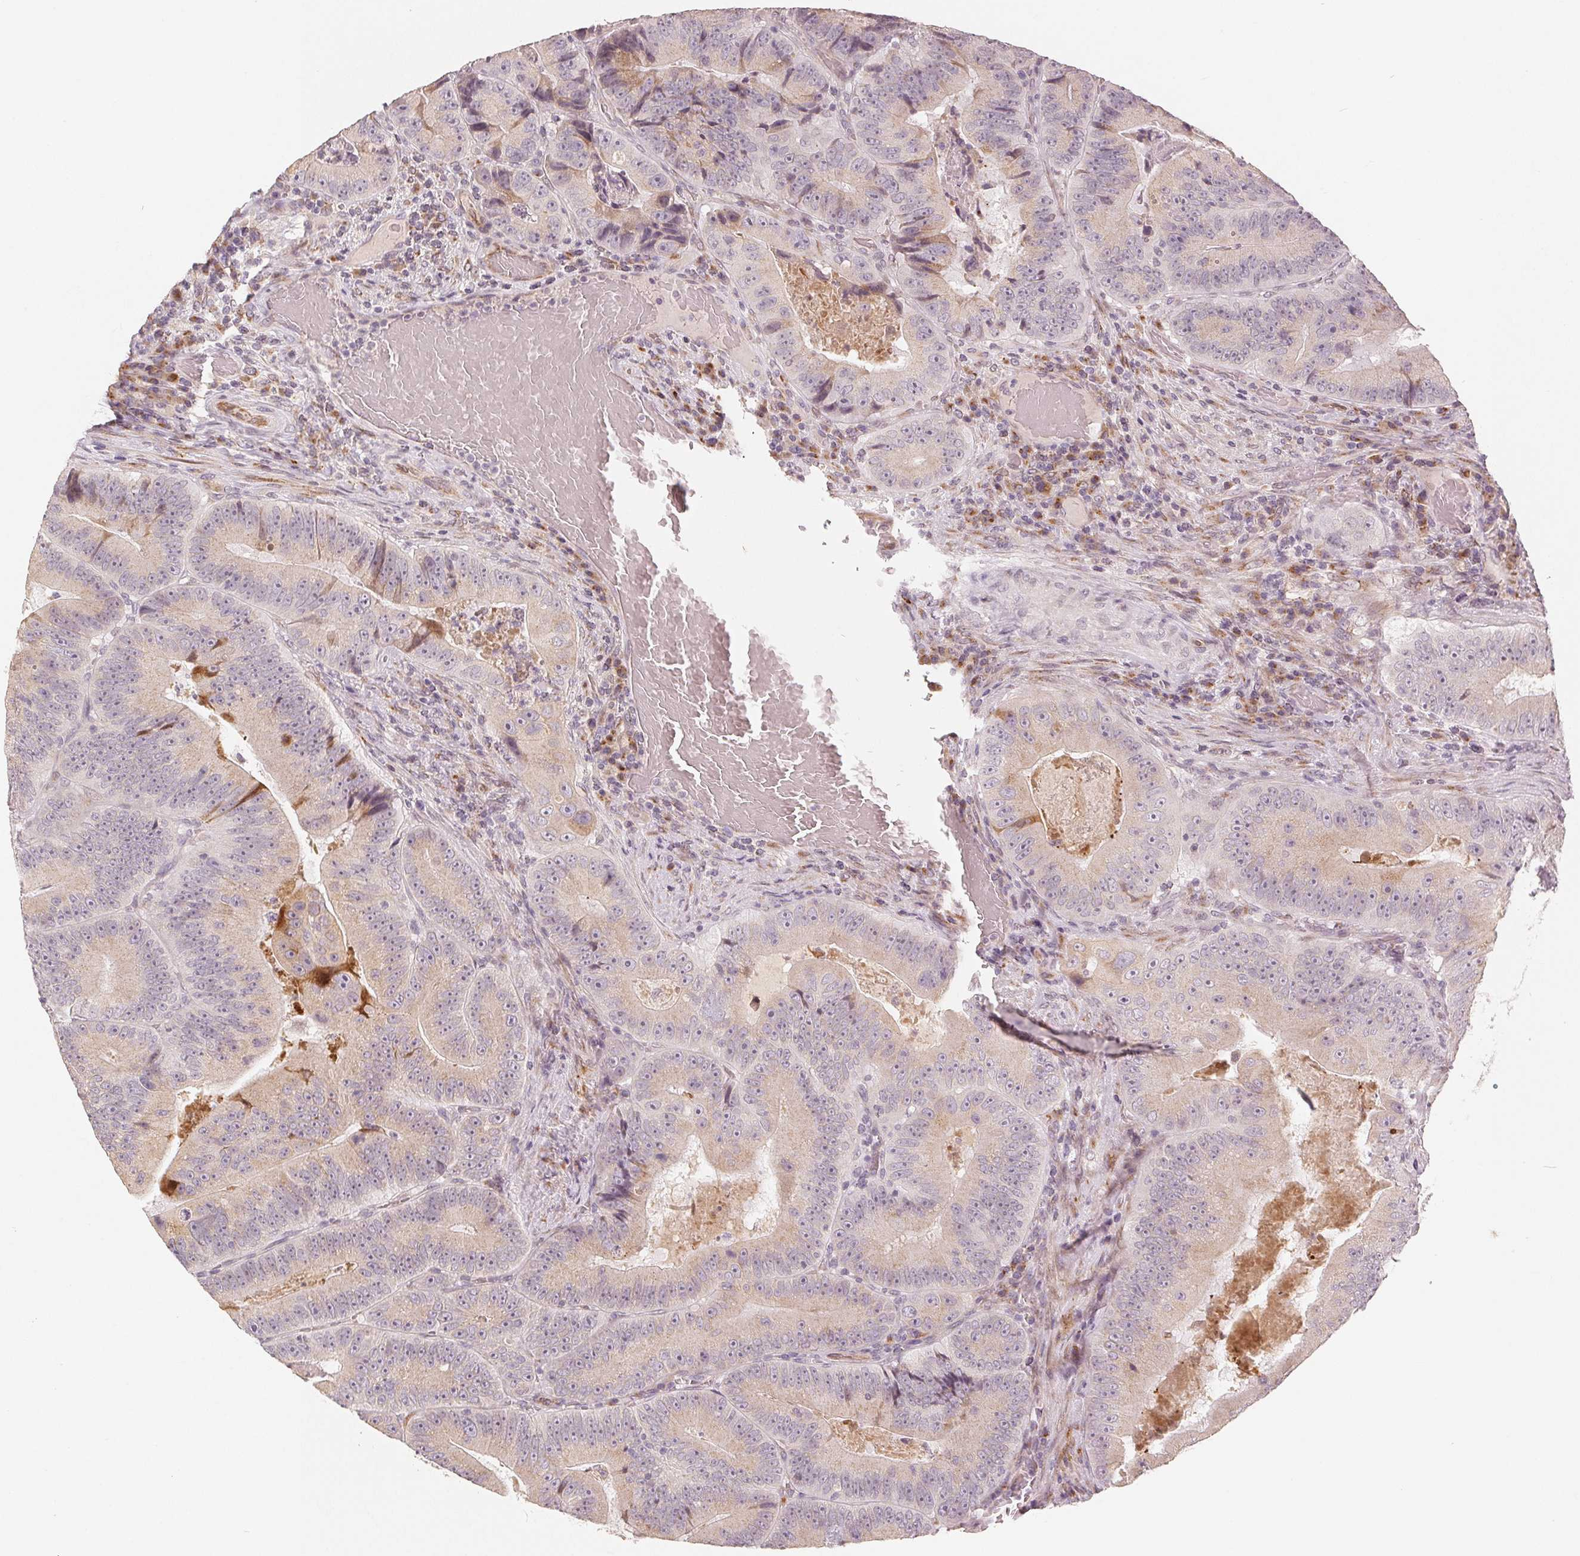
{"staining": {"intensity": "weak", "quantity": "<25%", "location": "cytoplasmic/membranous"}, "tissue": "colorectal cancer", "cell_type": "Tumor cells", "image_type": "cancer", "snomed": [{"axis": "morphology", "description": "Adenocarcinoma, NOS"}, {"axis": "topography", "description": "Colon"}], "caption": "DAB (3,3'-diaminobenzidine) immunohistochemical staining of adenocarcinoma (colorectal) reveals no significant positivity in tumor cells.", "gene": "TMSB15B", "patient": {"sex": "female", "age": 86}}